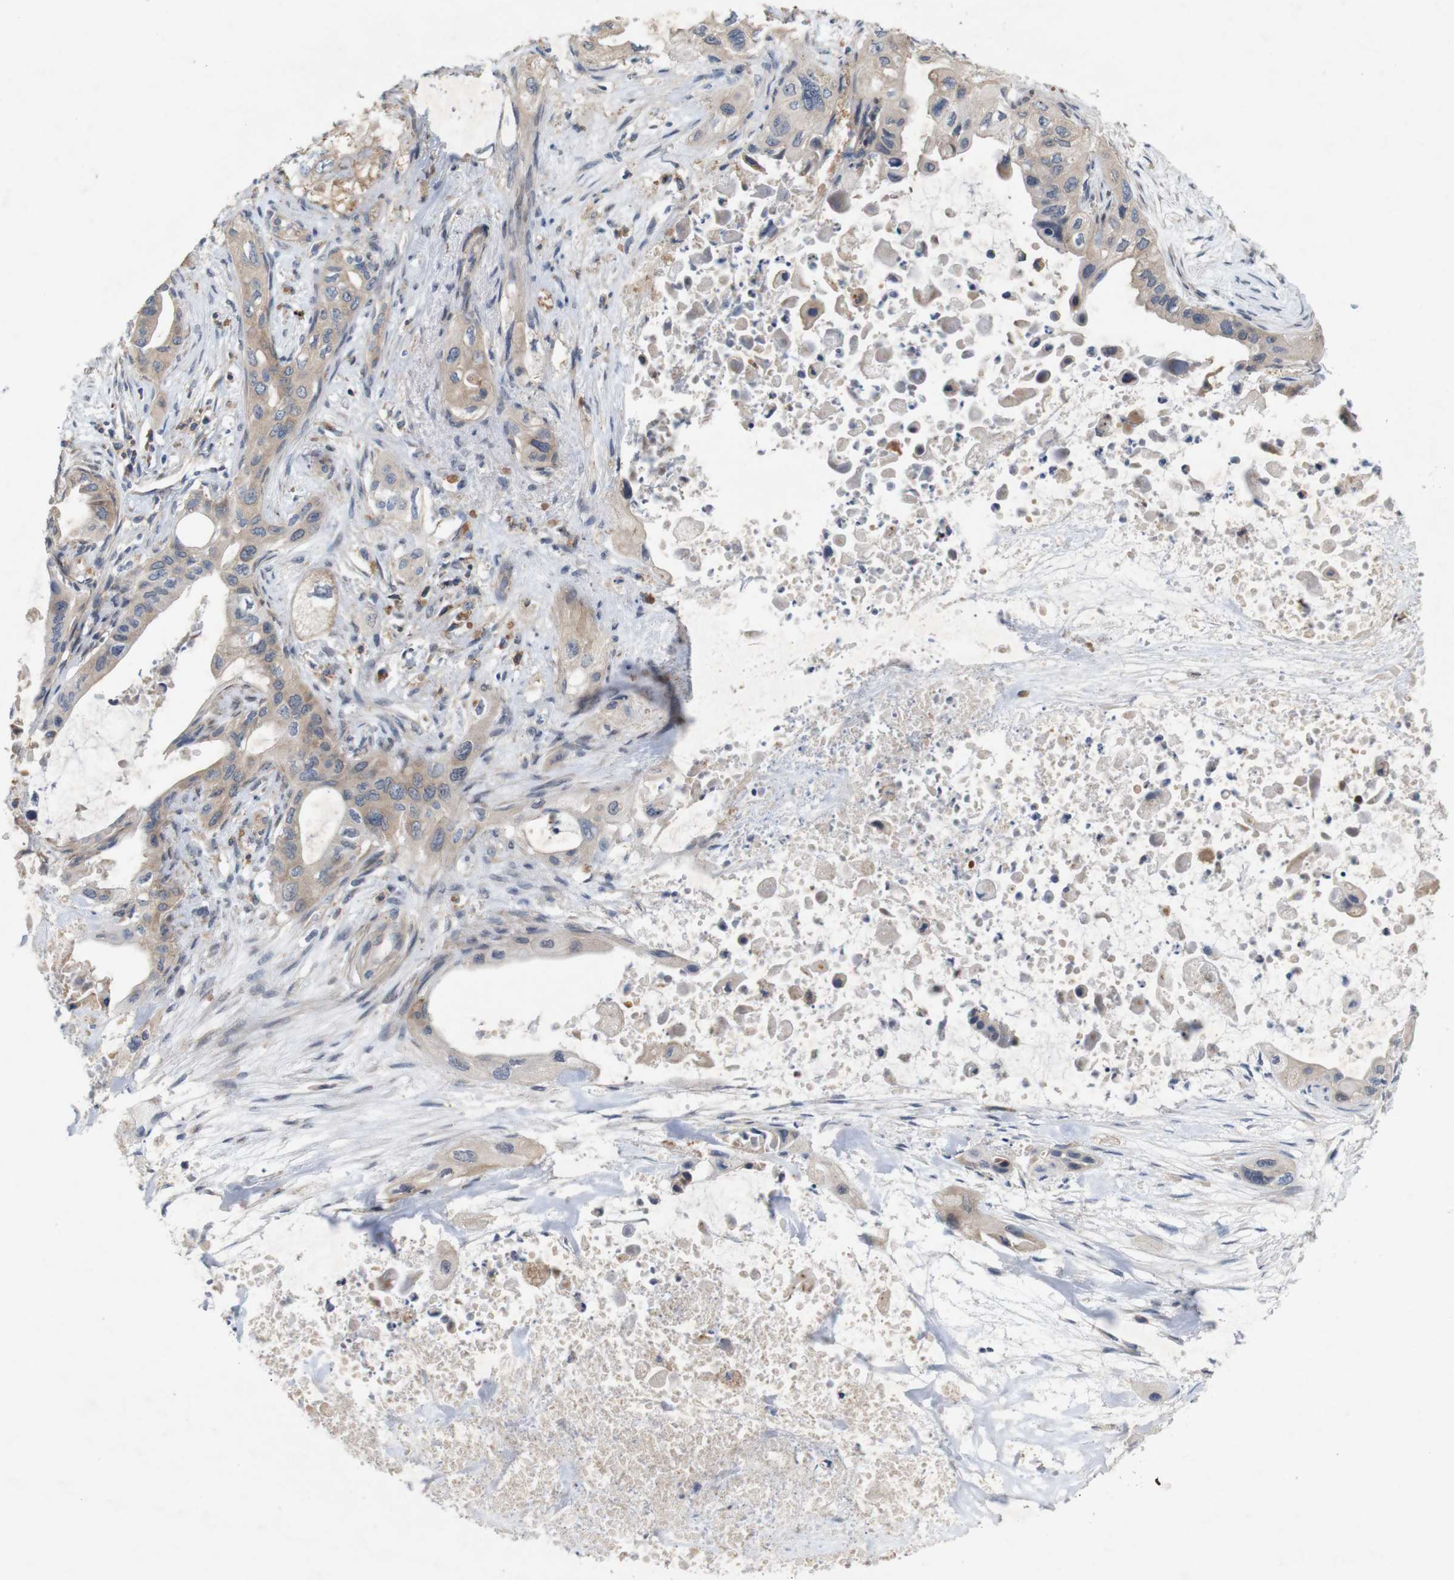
{"staining": {"intensity": "weak", "quantity": ">75%", "location": "cytoplasmic/membranous"}, "tissue": "pancreatic cancer", "cell_type": "Tumor cells", "image_type": "cancer", "snomed": [{"axis": "morphology", "description": "Adenocarcinoma, NOS"}, {"axis": "topography", "description": "Pancreas"}], "caption": "The photomicrograph reveals immunohistochemical staining of pancreatic cancer (adenocarcinoma). There is weak cytoplasmic/membranous expression is identified in about >75% of tumor cells. (DAB (3,3'-diaminobenzidine) IHC with brightfield microscopy, high magnification).", "gene": "SIGLEC8", "patient": {"sex": "male", "age": 73}}